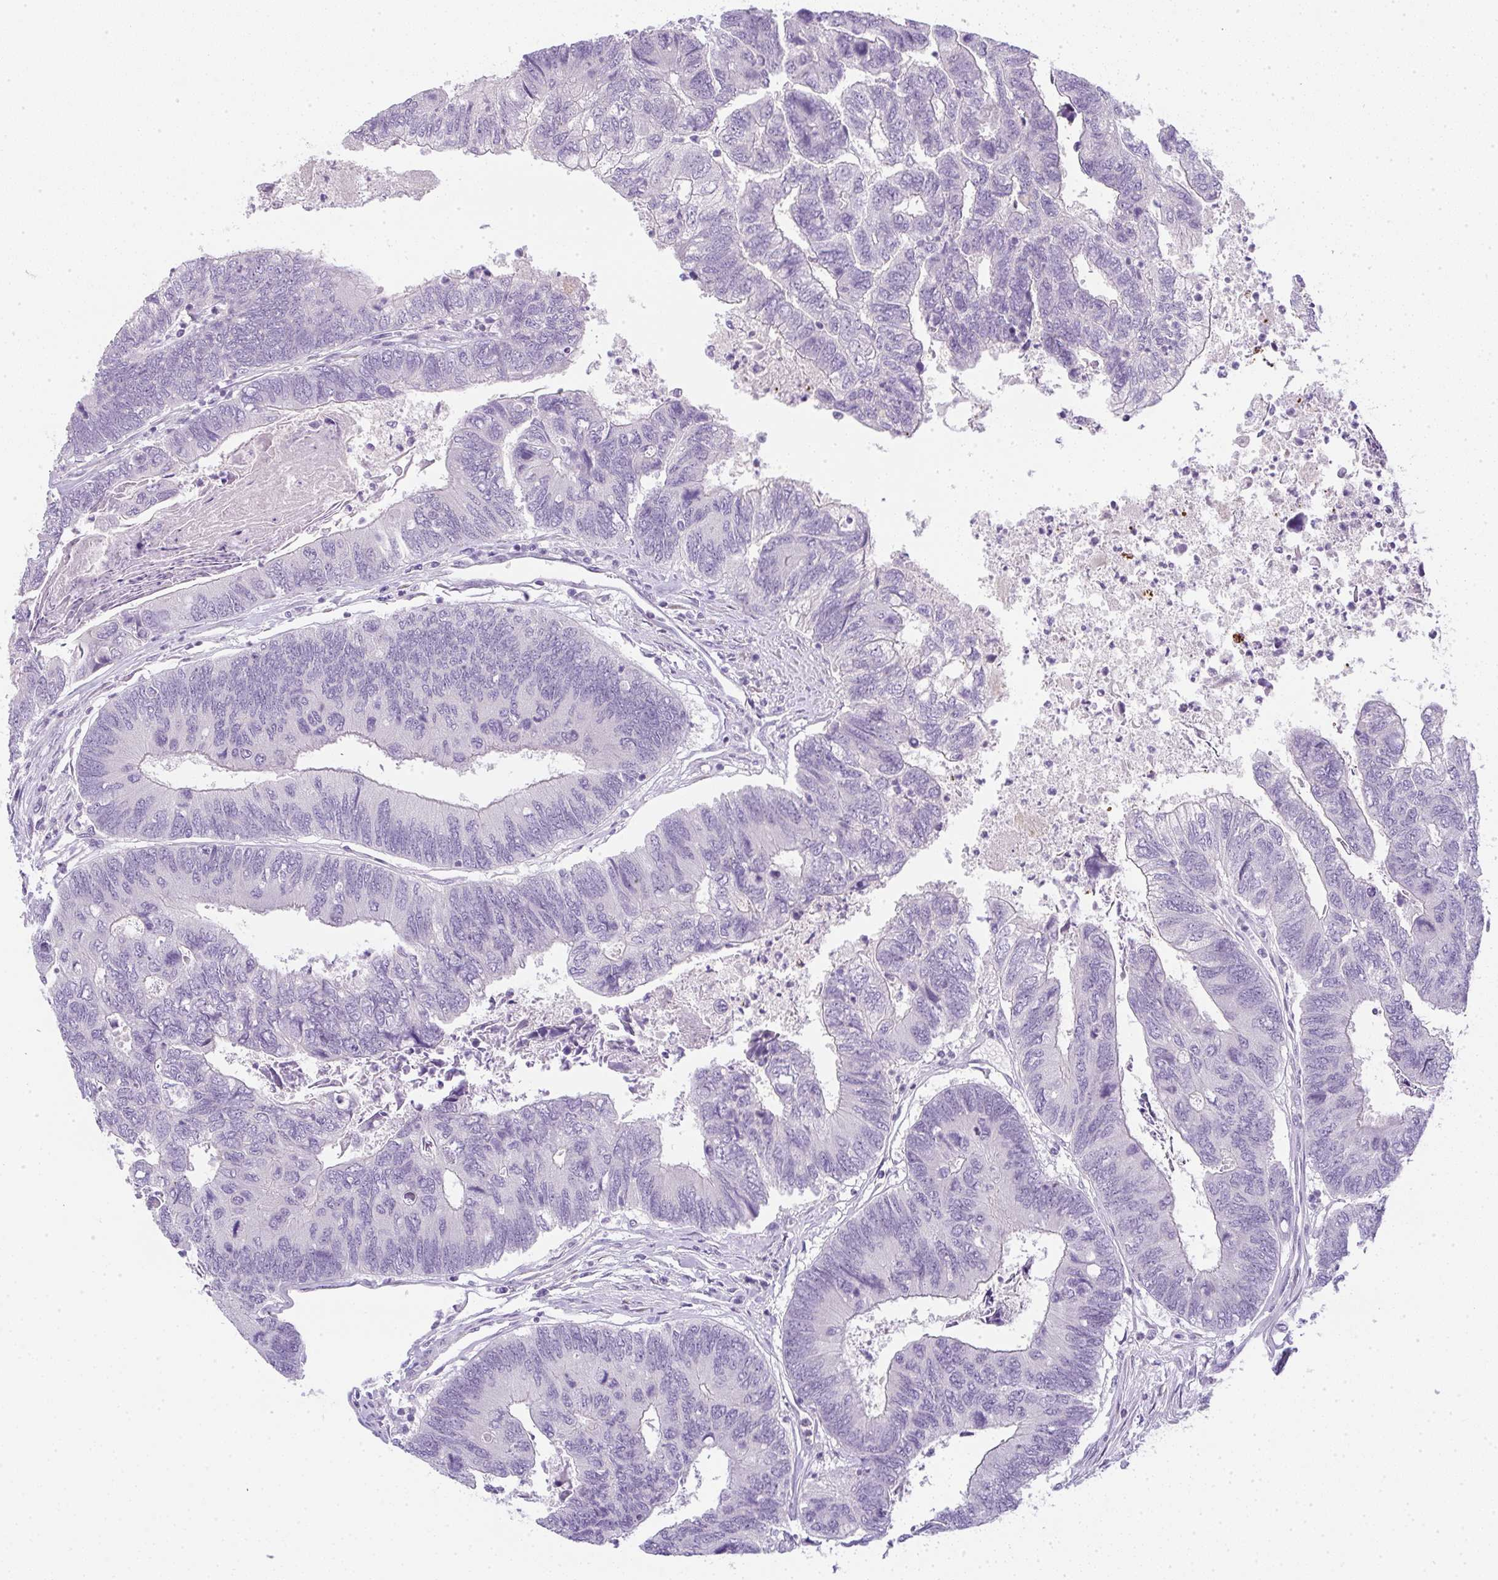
{"staining": {"intensity": "negative", "quantity": "none", "location": "none"}, "tissue": "colorectal cancer", "cell_type": "Tumor cells", "image_type": "cancer", "snomed": [{"axis": "morphology", "description": "Adenocarcinoma, NOS"}, {"axis": "topography", "description": "Colon"}], "caption": "The immunohistochemistry (IHC) micrograph has no significant positivity in tumor cells of colorectal cancer tissue.", "gene": "LPAR4", "patient": {"sex": "female", "age": 67}}